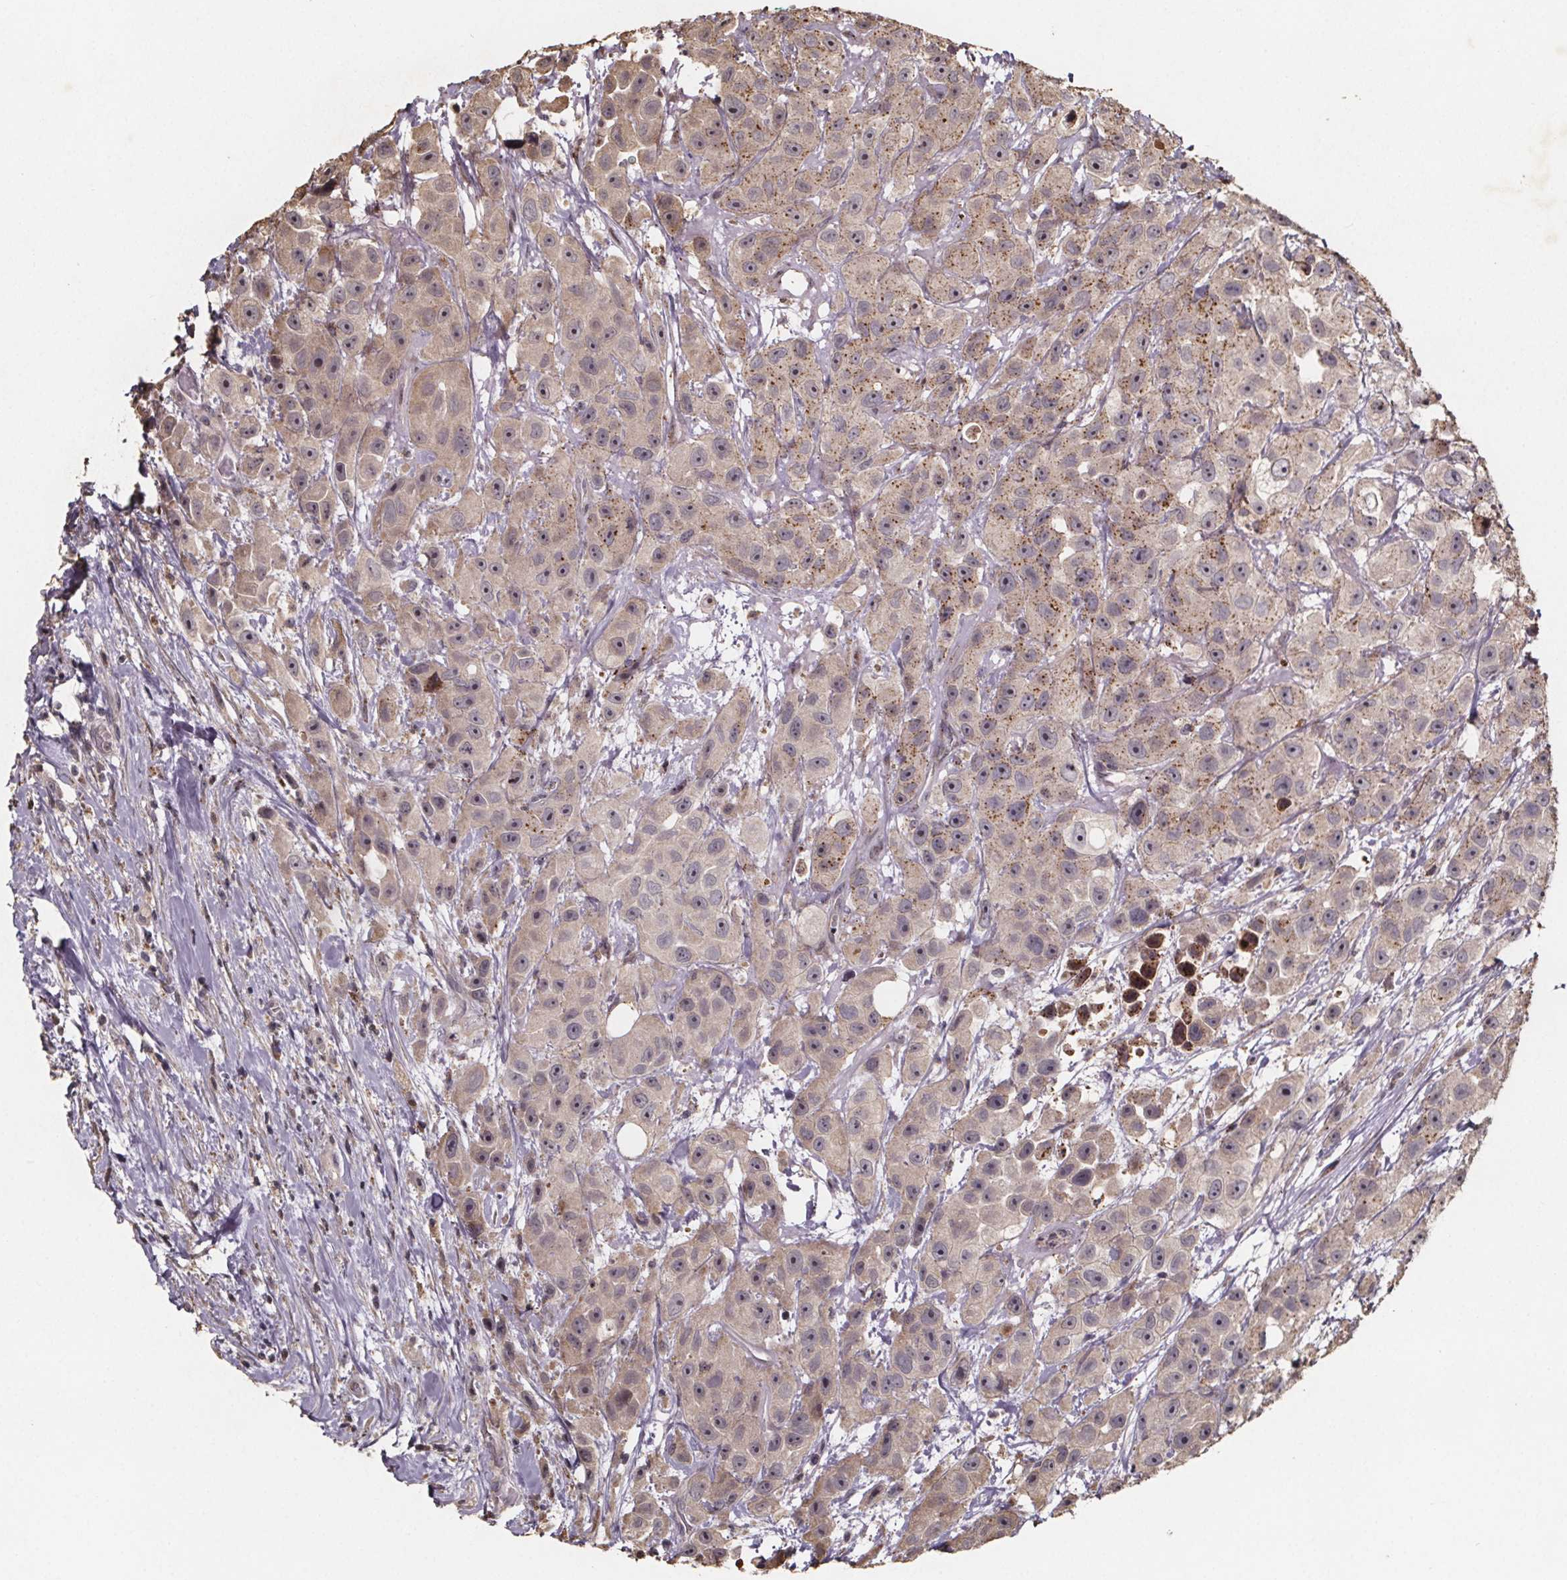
{"staining": {"intensity": "moderate", "quantity": "25%-75%", "location": "cytoplasmic/membranous"}, "tissue": "urothelial cancer", "cell_type": "Tumor cells", "image_type": "cancer", "snomed": [{"axis": "morphology", "description": "Urothelial carcinoma, High grade"}, {"axis": "topography", "description": "Urinary bladder"}], "caption": "A histopathology image showing moderate cytoplasmic/membranous staining in about 25%-75% of tumor cells in high-grade urothelial carcinoma, as visualized by brown immunohistochemical staining.", "gene": "ZNF879", "patient": {"sex": "male", "age": 79}}